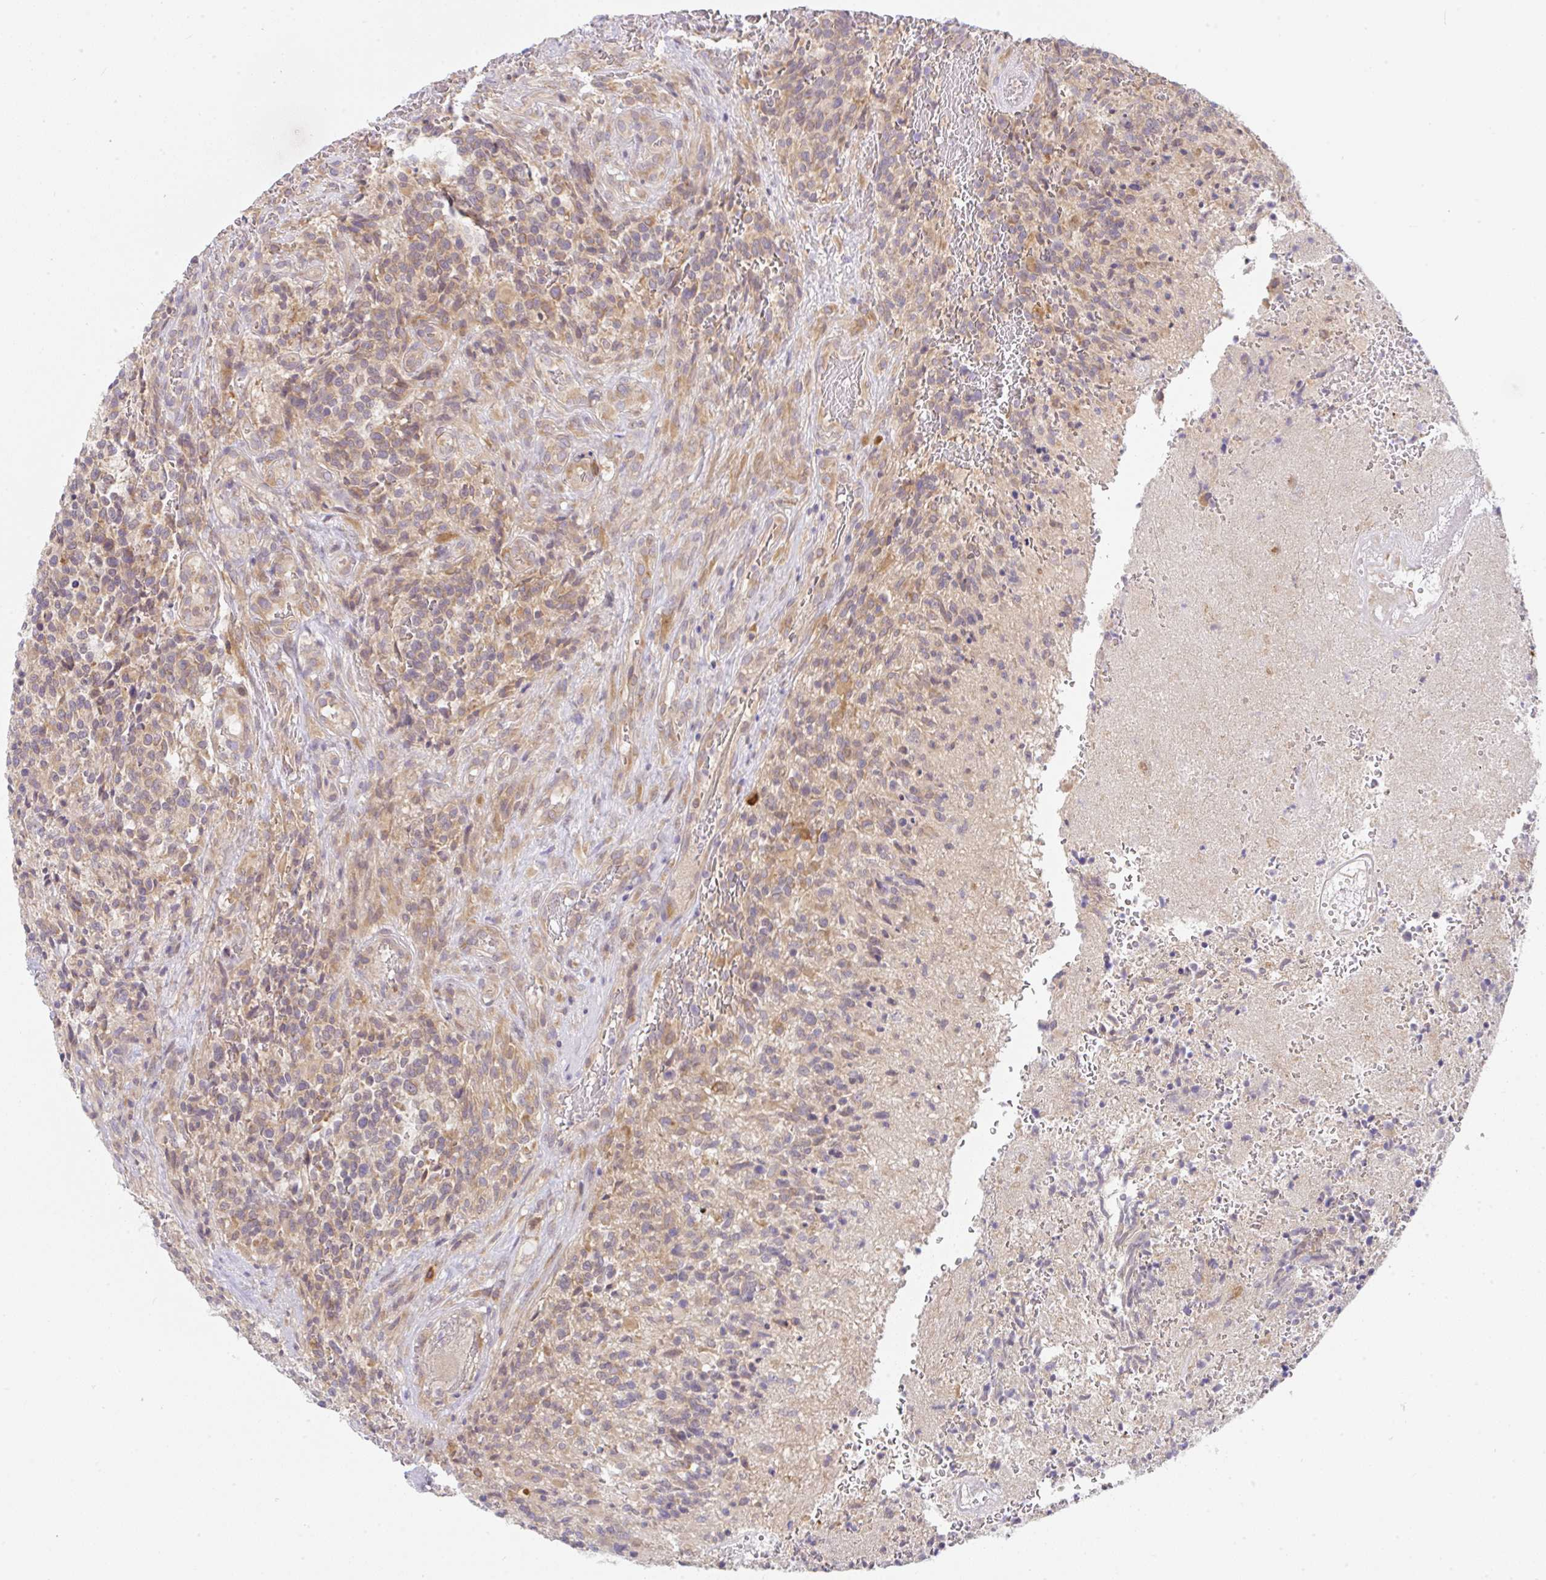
{"staining": {"intensity": "weak", "quantity": "25%-75%", "location": "cytoplasmic/membranous"}, "tissue": "glioma", "cell_type": "Tumor cells", "image_type": "cancer", "snomed": [{"axis": "morphology", "description": "Glioma, malignant, High grade"}, {"axis": "topography", "description": "Brain"}], "caption": "This is a micrograph of immunohistochemistry (IHC) staining of malignant high-grade glioma, which shows weak staining in the cytoplasmic/membranous of tumor cells.", "gene": "DERL2", "patient": {"sex": "male", "age": 36}}